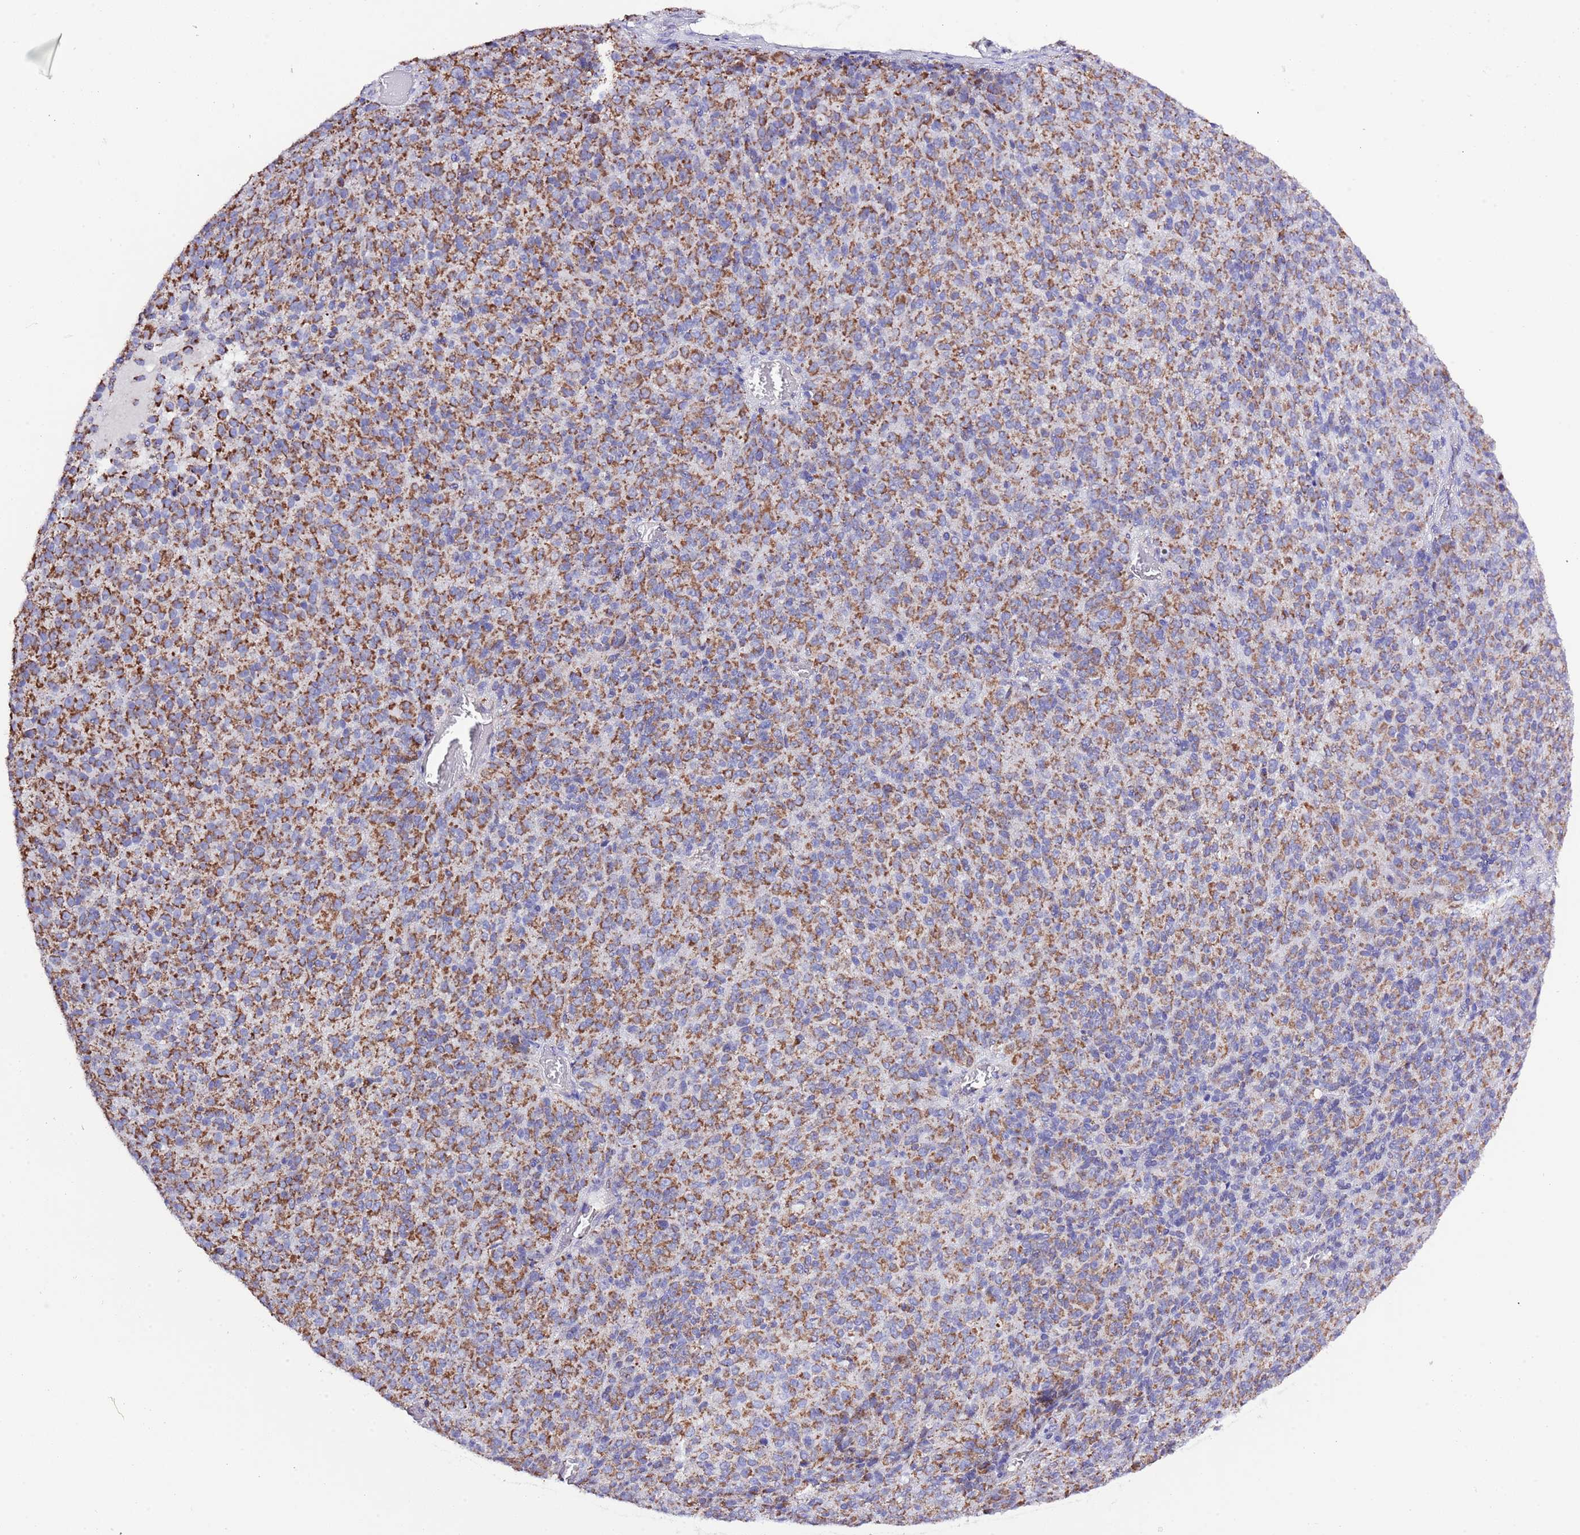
{"staining": {"intensity": "strong", "quantity": ">75%", "location": "cytoplasmic/membranous"}, "tissue": "melanoma", "cell_type": "Tumor cells", "image_type": "cancer", "snomed": [{"axis": "morphology", "description": "Malignant melanoma, Metastatic site"}, {"axis": "topography", "description": "Brain"}], "caption": "A brown stain labels strong cytoplasmic/membranous positivity of a protein in human malignant melanoma (metastatic site) tumor cells.", "gene": "TEKTIP1", "patient": {"sex": "female", "age": 56}}